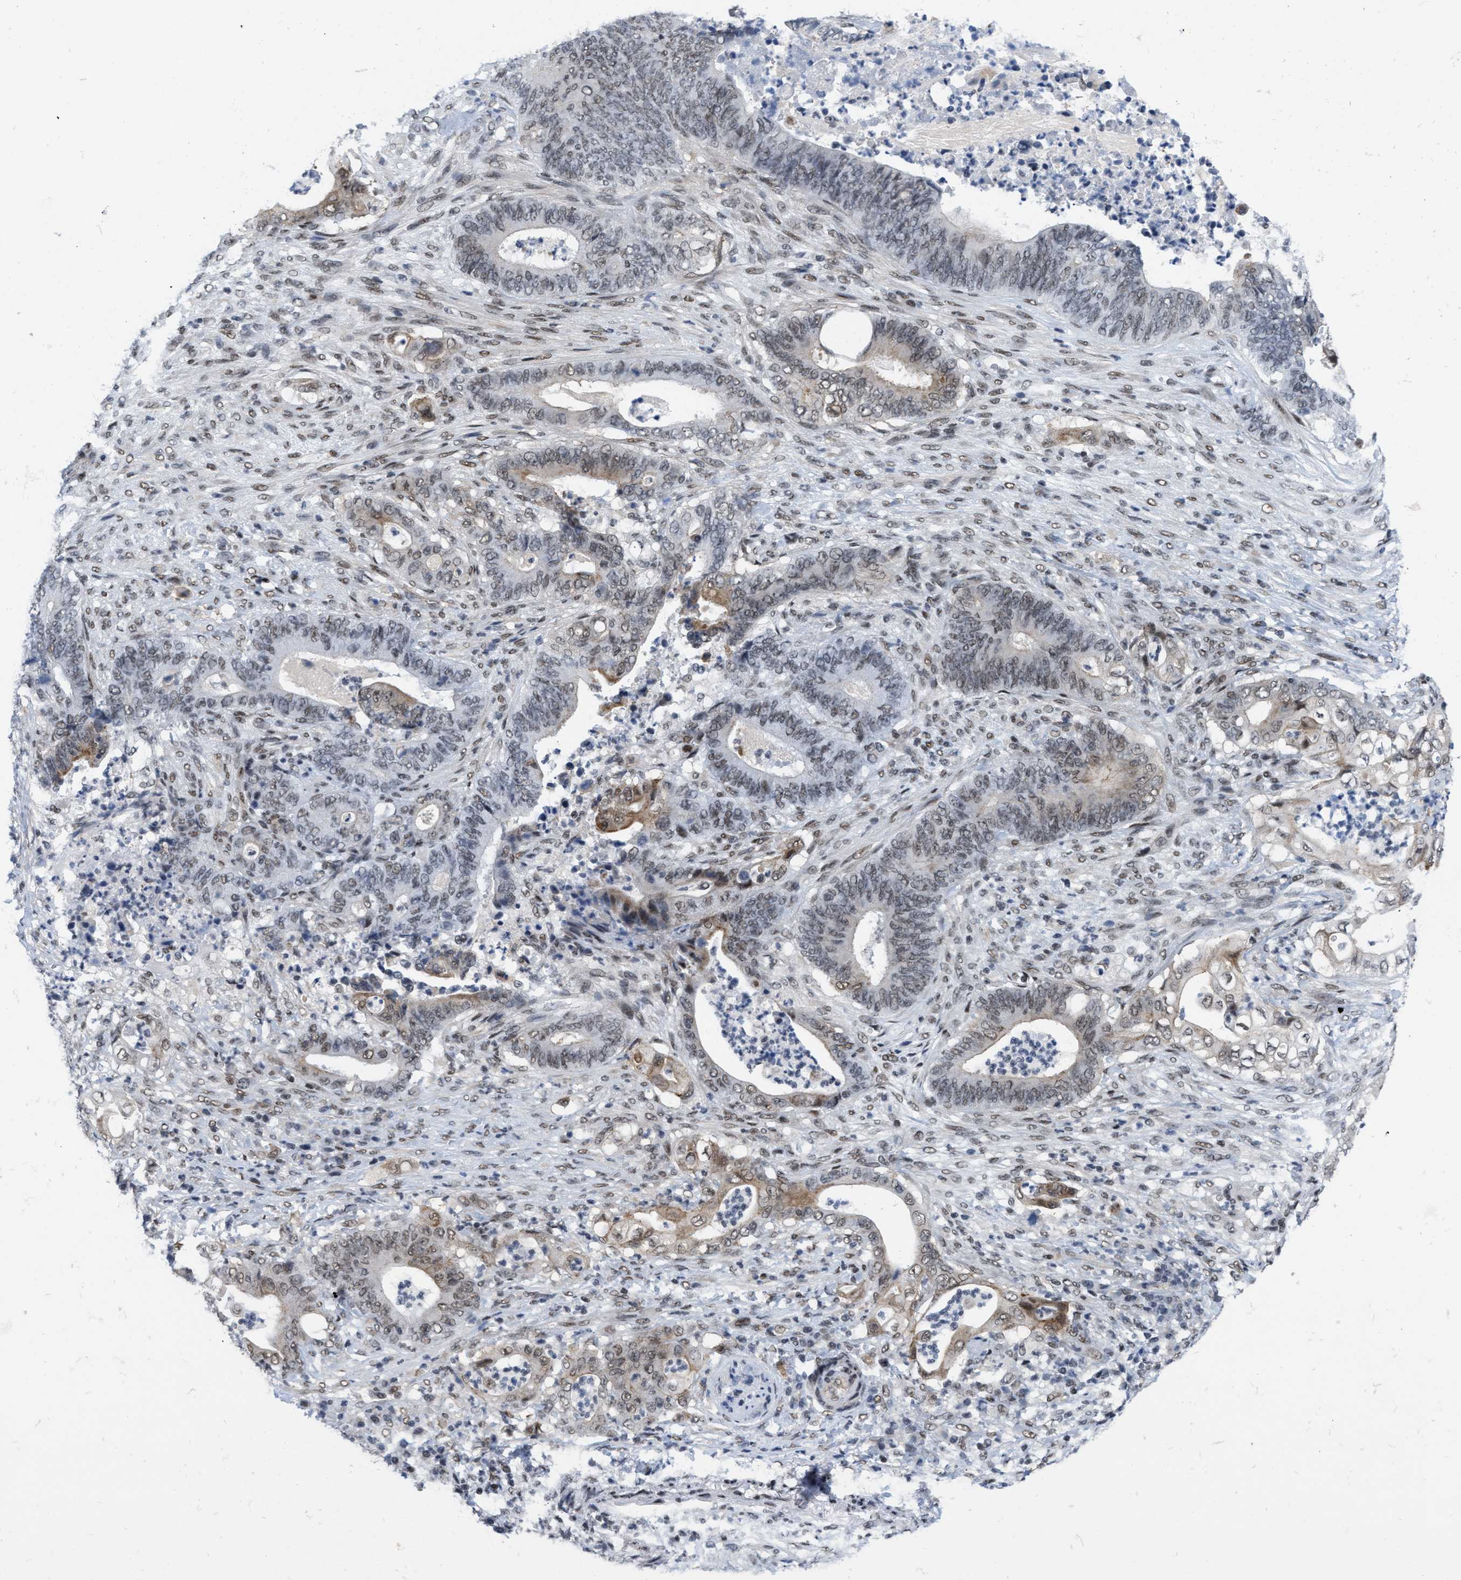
{"staining": {"intensity": "weak", "quantity": "25%-75%", "location": "nuclear"}, "tissue": "stomach cancer", "cell_type": "Tumor cells", "image_type": "cancer", "snomed": [{"axis": "morphology", "description": "Adenocarcinoma, NOS"}, {"axis": "topography", "description": "Stomach"}], "caption": "Human stomach cancer (adenocarcinoma) stained for a protein (brown) displays weak nuclear positive expression in about 25%-75% of tumor cells.", "gene": "MIER1", "patient": {"sex": "female", "age": 73}}